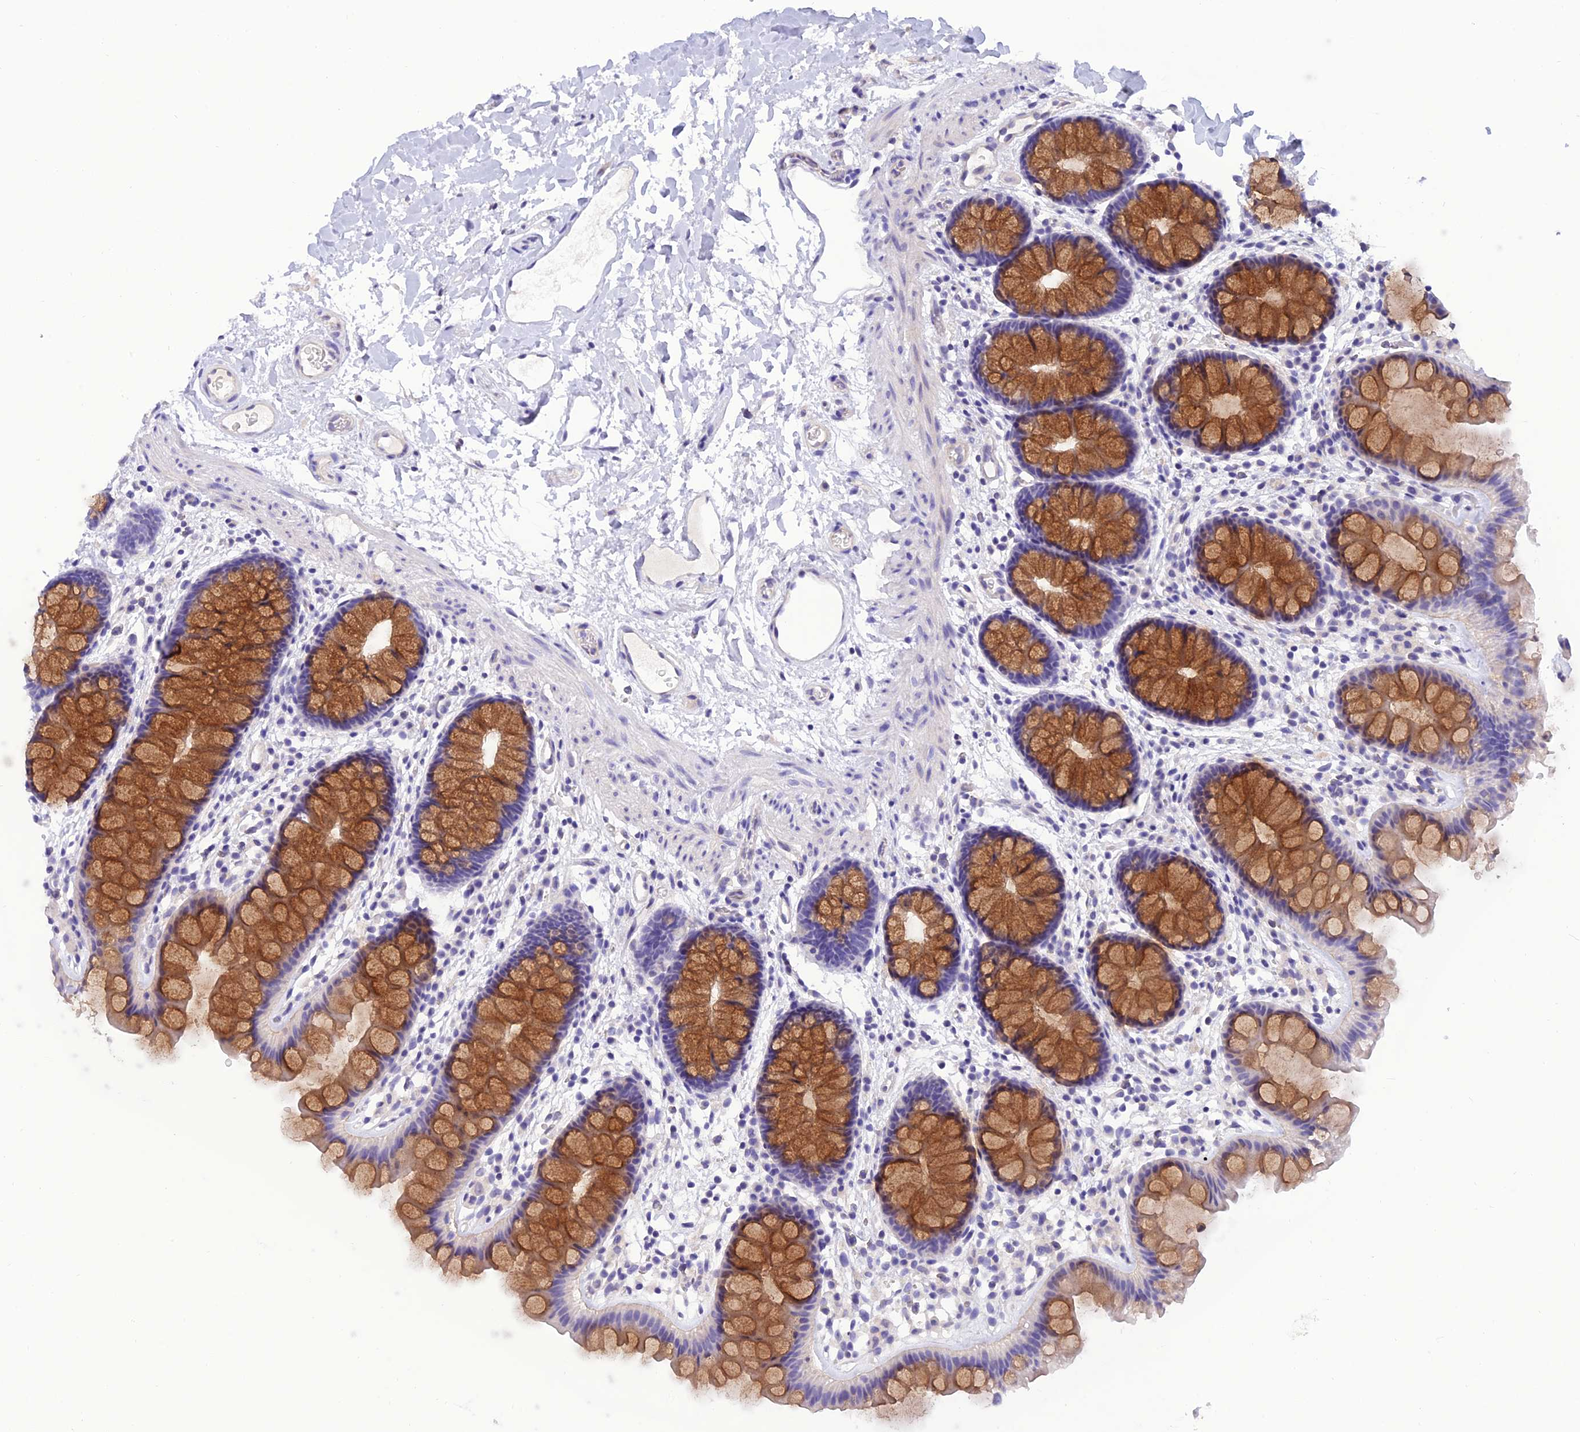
{"staining": {"intensity": "negative", "quantity": "none", "location": "none"}, "tissue": "colon", "cell_type": "Endothelial cells", "image_type": "normal", "snomed": [{"axis": "morphology", "description": "Normal tissue, NOS"}, {"axis": "topography", "description": "Colon"}], "caption": "Immunohistochemistry image of normal colon: colon stained with DAB (3,3'-diaminobenzidine) shows no significant protein positivity in endothelial cells. (IHC, brightfield microscopy, high magnification).", "gene": "C17orf67", "patient": {"sex": "female", "age": 62}}